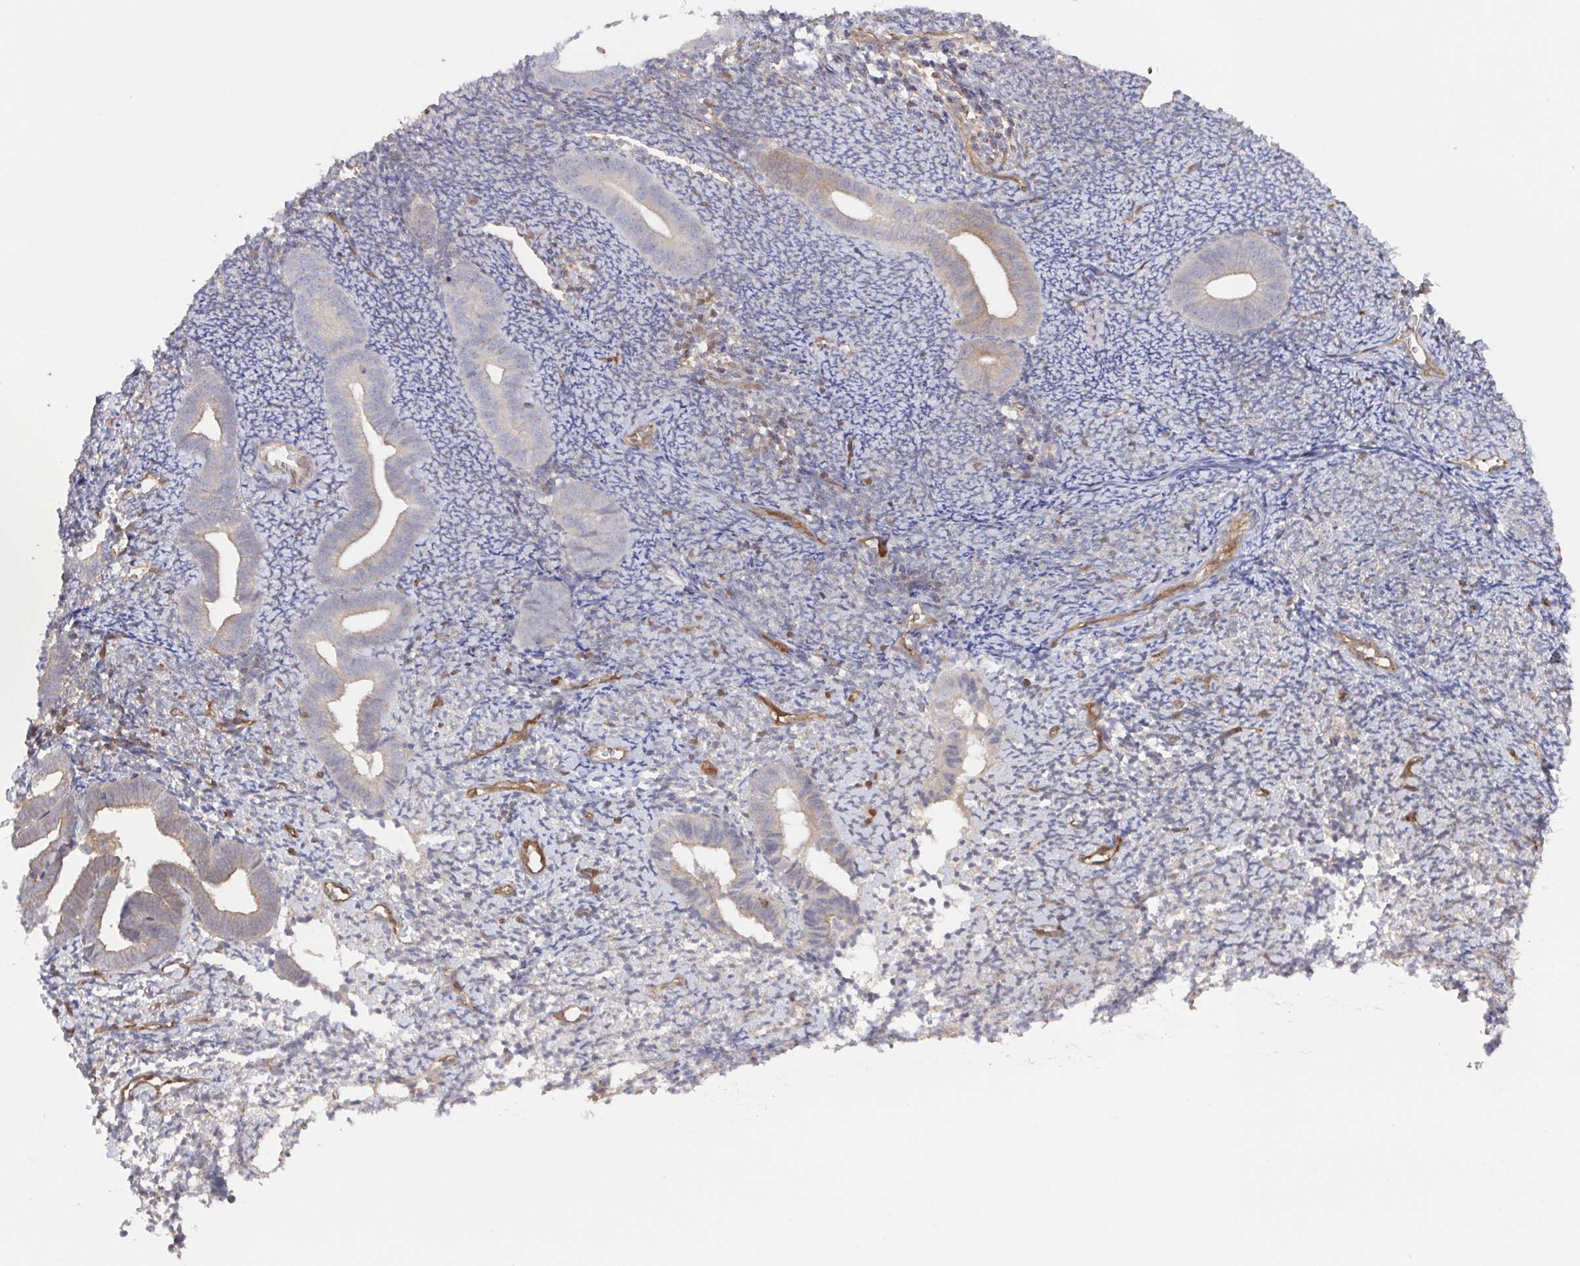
{"staining": {"intensity": "negative", "quantity": "none", "location": "none"}, "tissue": "endometrium", "cell_type": "Cells in endometrial stroma", "image_type": "normal", "snomed": [{"axis": "morphology", "description": "Normal tissue, NOS"}, {"axis": "topography", "description": "Endometrium"}], "caption": "Endometrium was stained to show a protein in brown. There is no significant staining in cells in endometrial stroma. (IHC, brightfield microscopy, high magnification).", "gene": "AGFG2", "patient": {"sex": "female", "age": 39}}